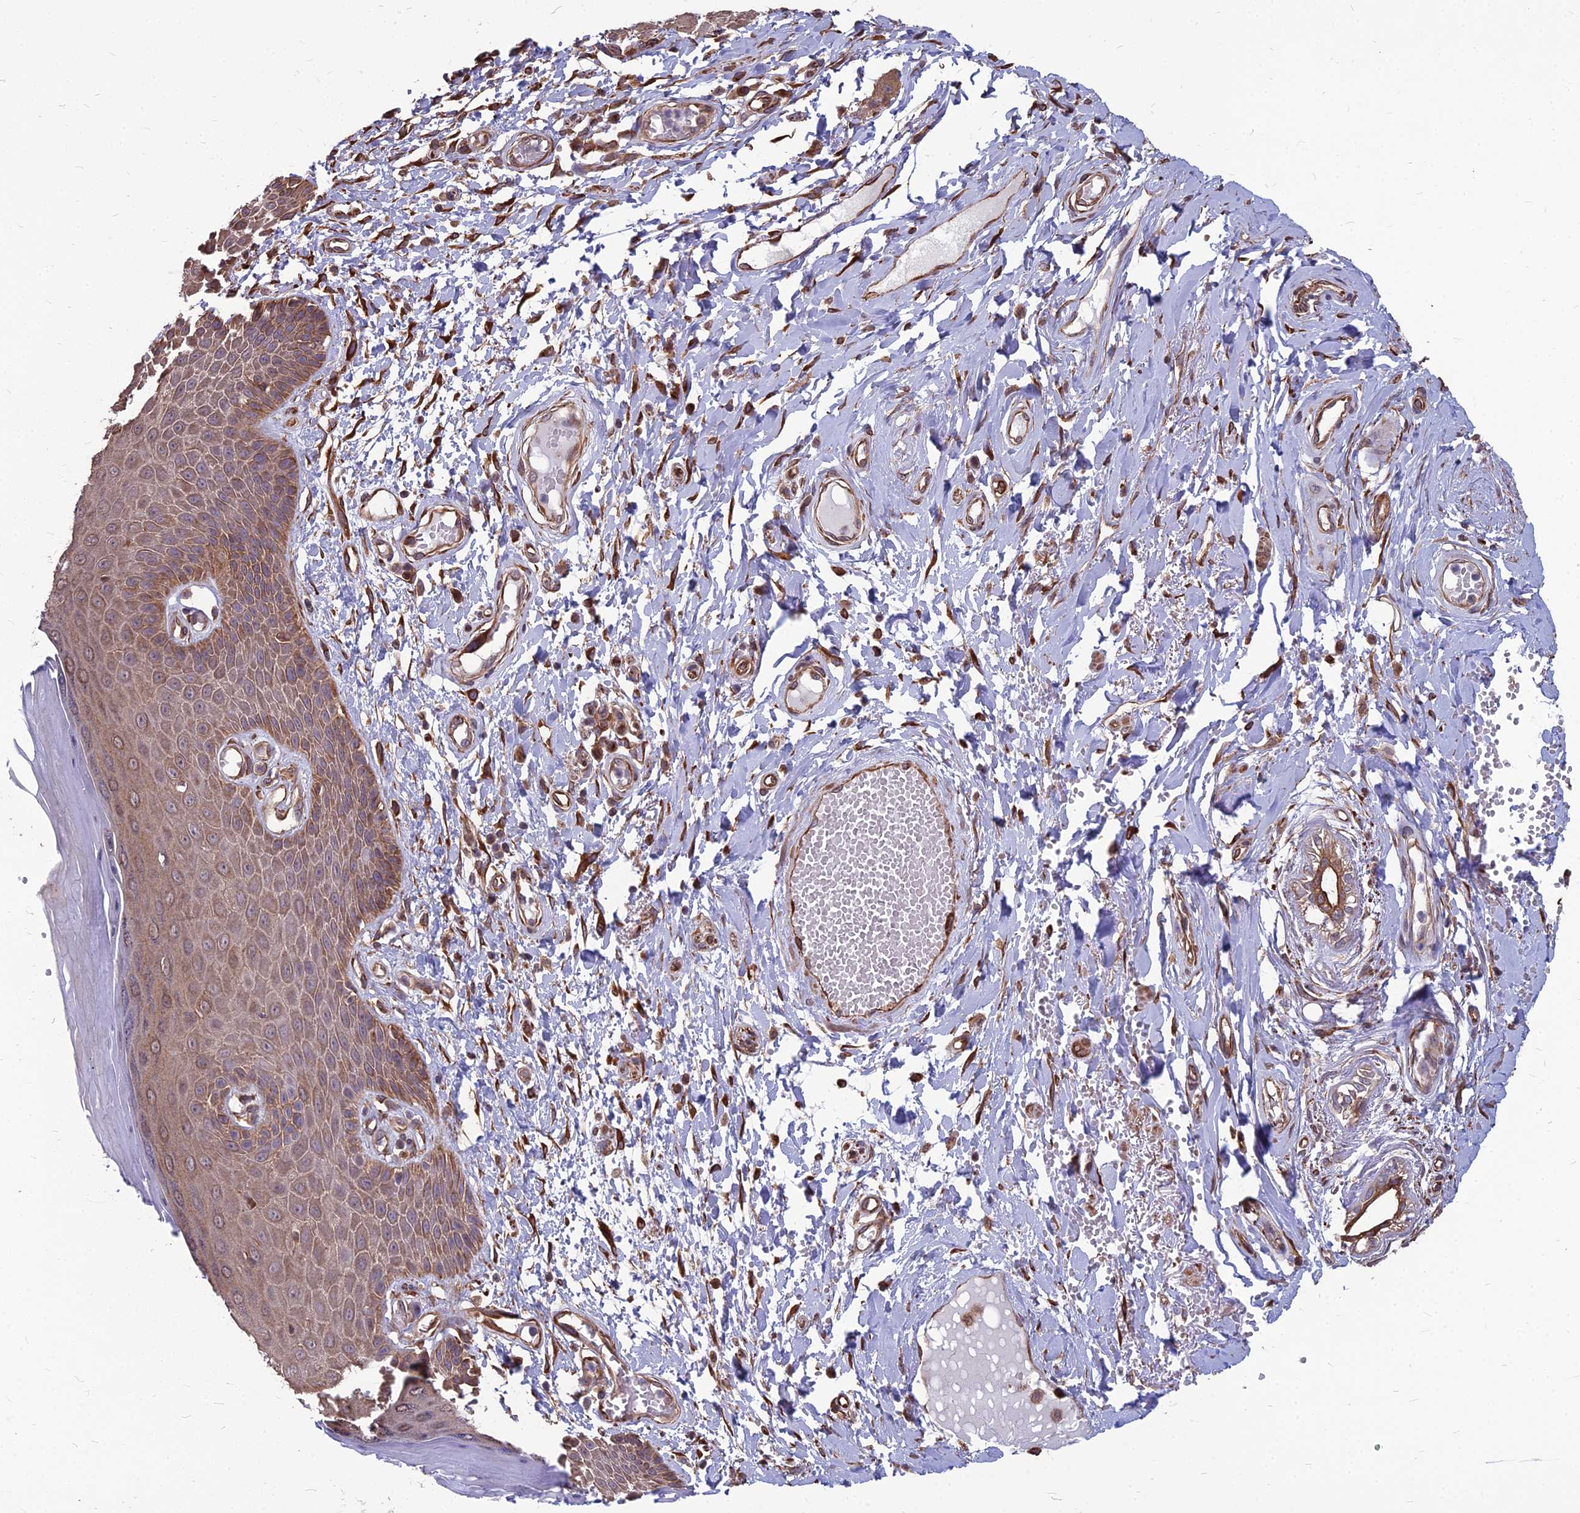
{"staining": {"intensity": "moderate", "quantity": ">75%", "location": "cytoplasmic/membranous"}, "tissue": "skin", "cell_type": "Epidermal cells", "image_type": "normal", "snomed": [{"axis": "morphology", "description": "Normal tissue, NOS"}, {"axis": "topography", "description": "Anal"}], "caption": "Immunohistochemical staining of benign human skin shows moderate cytoplasmic/membranous protein staining in about >75% of epidermal cells.", "gene": "LSM6", "patient": {"sex": "male", "age": 78}}